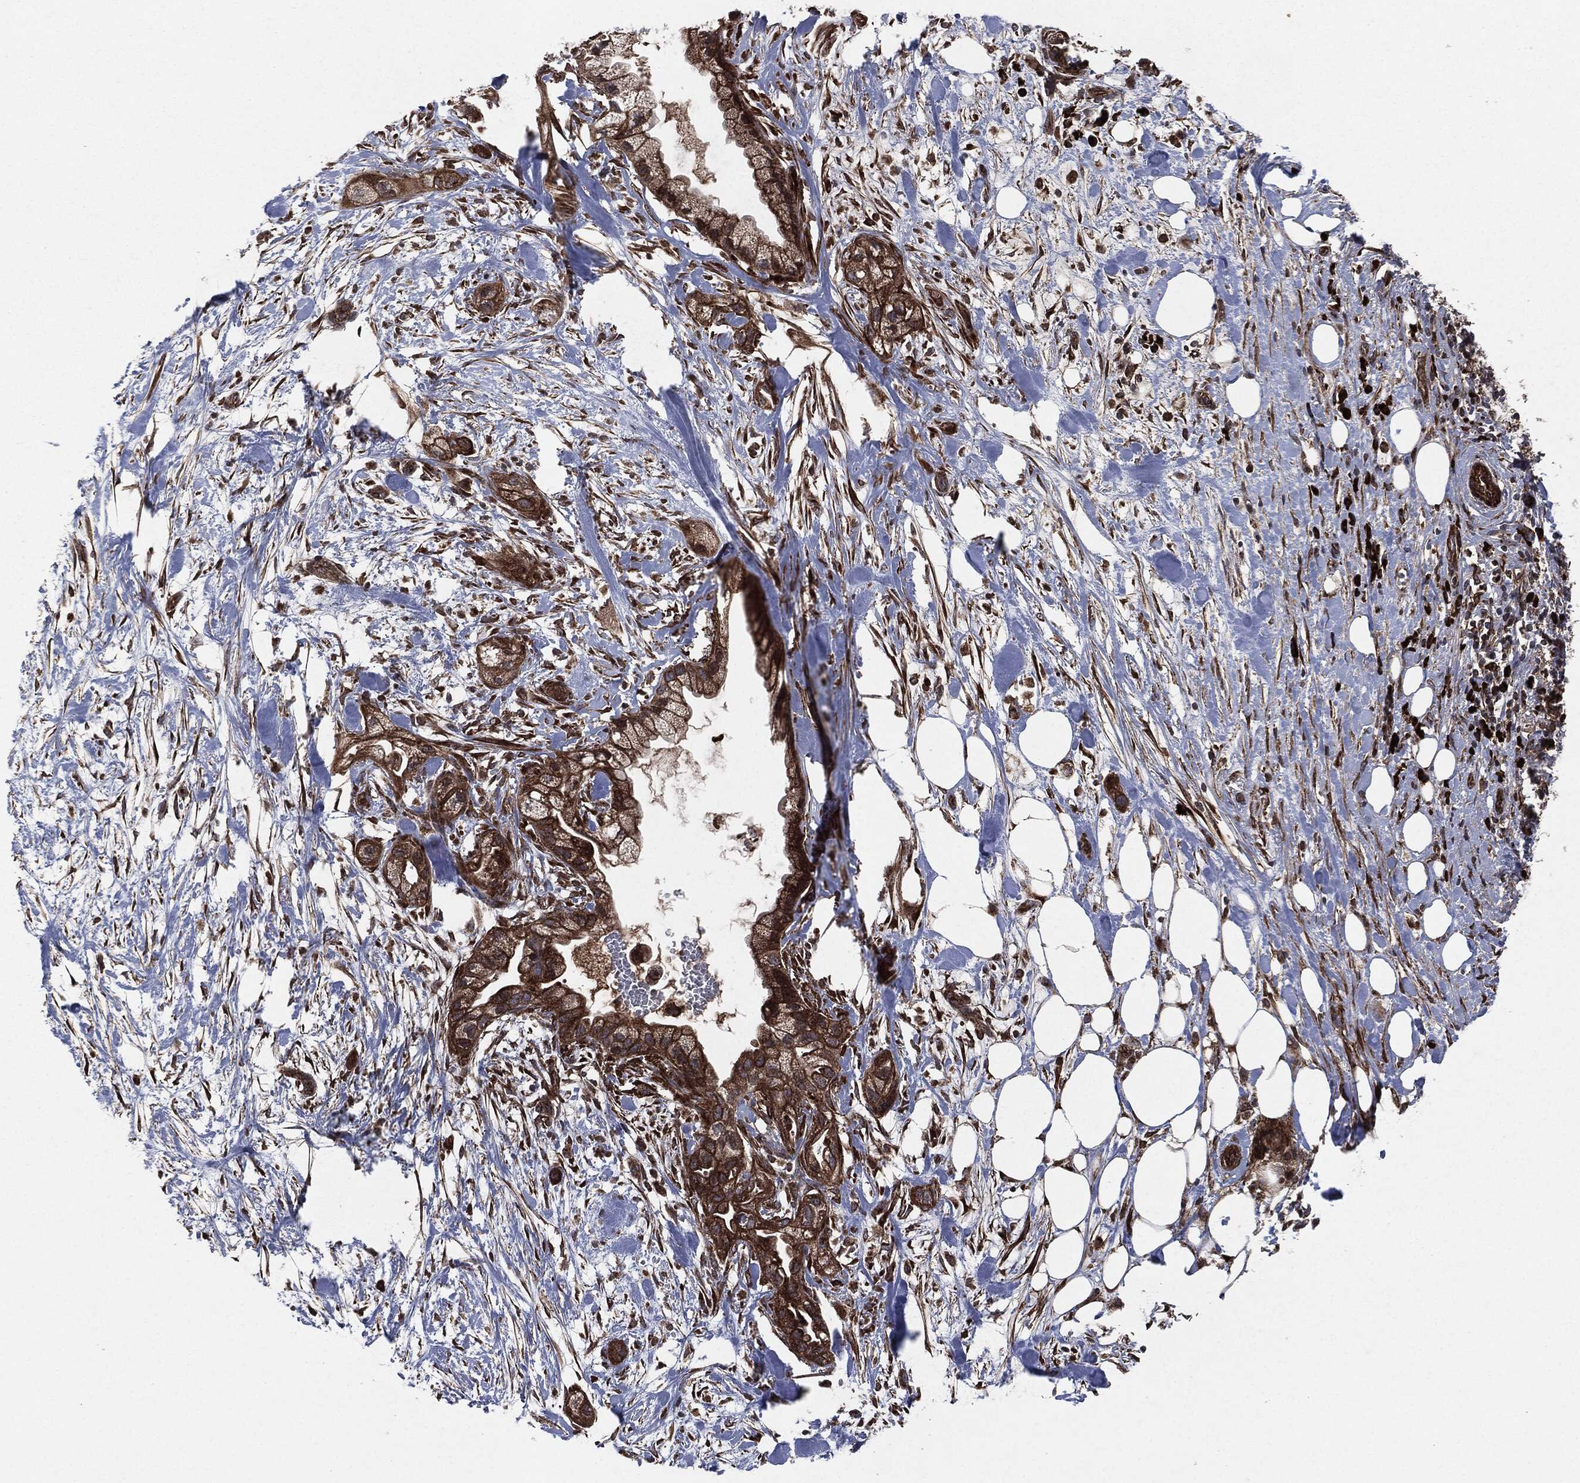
{"staining": {"intensity": "strong", "quantity": ">75%", "location": "cytoplasmic/membranous"}, "tissue": "pancreatic cancer", "cell_type": "Tumor cells", "image_type": "cancer", "snomed": [{"axis": "morphology", "description": "Adenocarcinoma, NOS"}, {"axis": "topography", "description": "Pancreas"}], "caption": "Approximately >75% of tumor cells in adenocarcinoma (pancreatic) show strong cytoplasmic/membranous protein positivity as visualized by brown immunohistochemical staining.", "gene": "RAF1", "patient": {"sex": "male", "age": 44}}